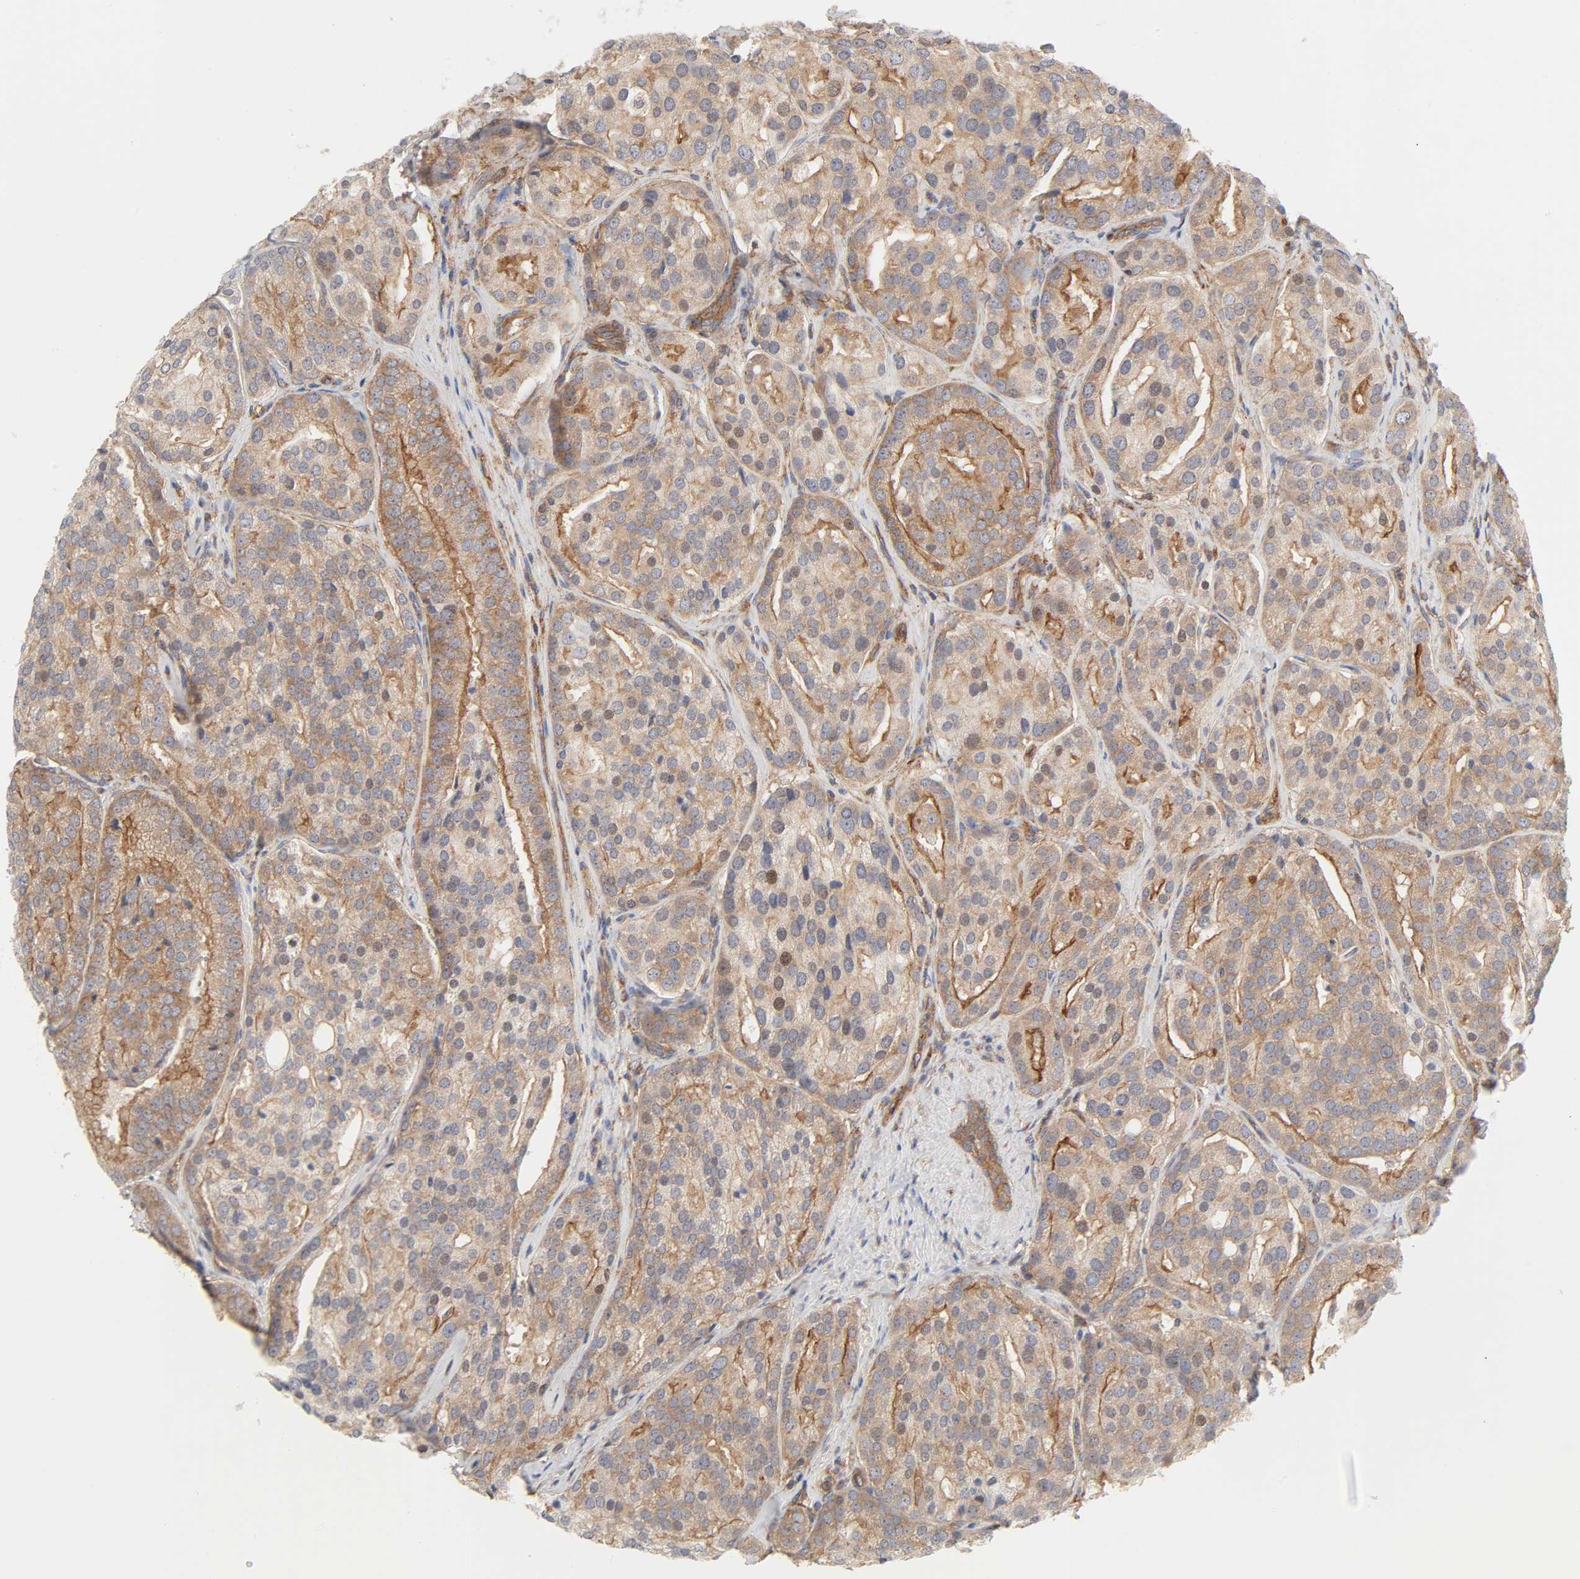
{"staining": {"intensity": "moderate", "quantity": ">75%", "location": "cytoplasmic/membranous"}, "tissue": "prostate cancer", "cell_type": "Tumor cells", "image_type": "cancer", "snomed": [{"axis": "morphology", "description": "Adenocarcinoma, High grade"}, {"axis": "topography", "description": "Prostate"}], "caption": "Protein expression analysis of human prostate high-grade adenocarcinoma reveals moderate cytoplasmic/membranous staining in approximately >75% of tumor cells. (brown staining indicates protein expression, while blue staining denotes nuclei).", "gene": "AP2A1", "patient": {"sex": "male", "age": 64}}